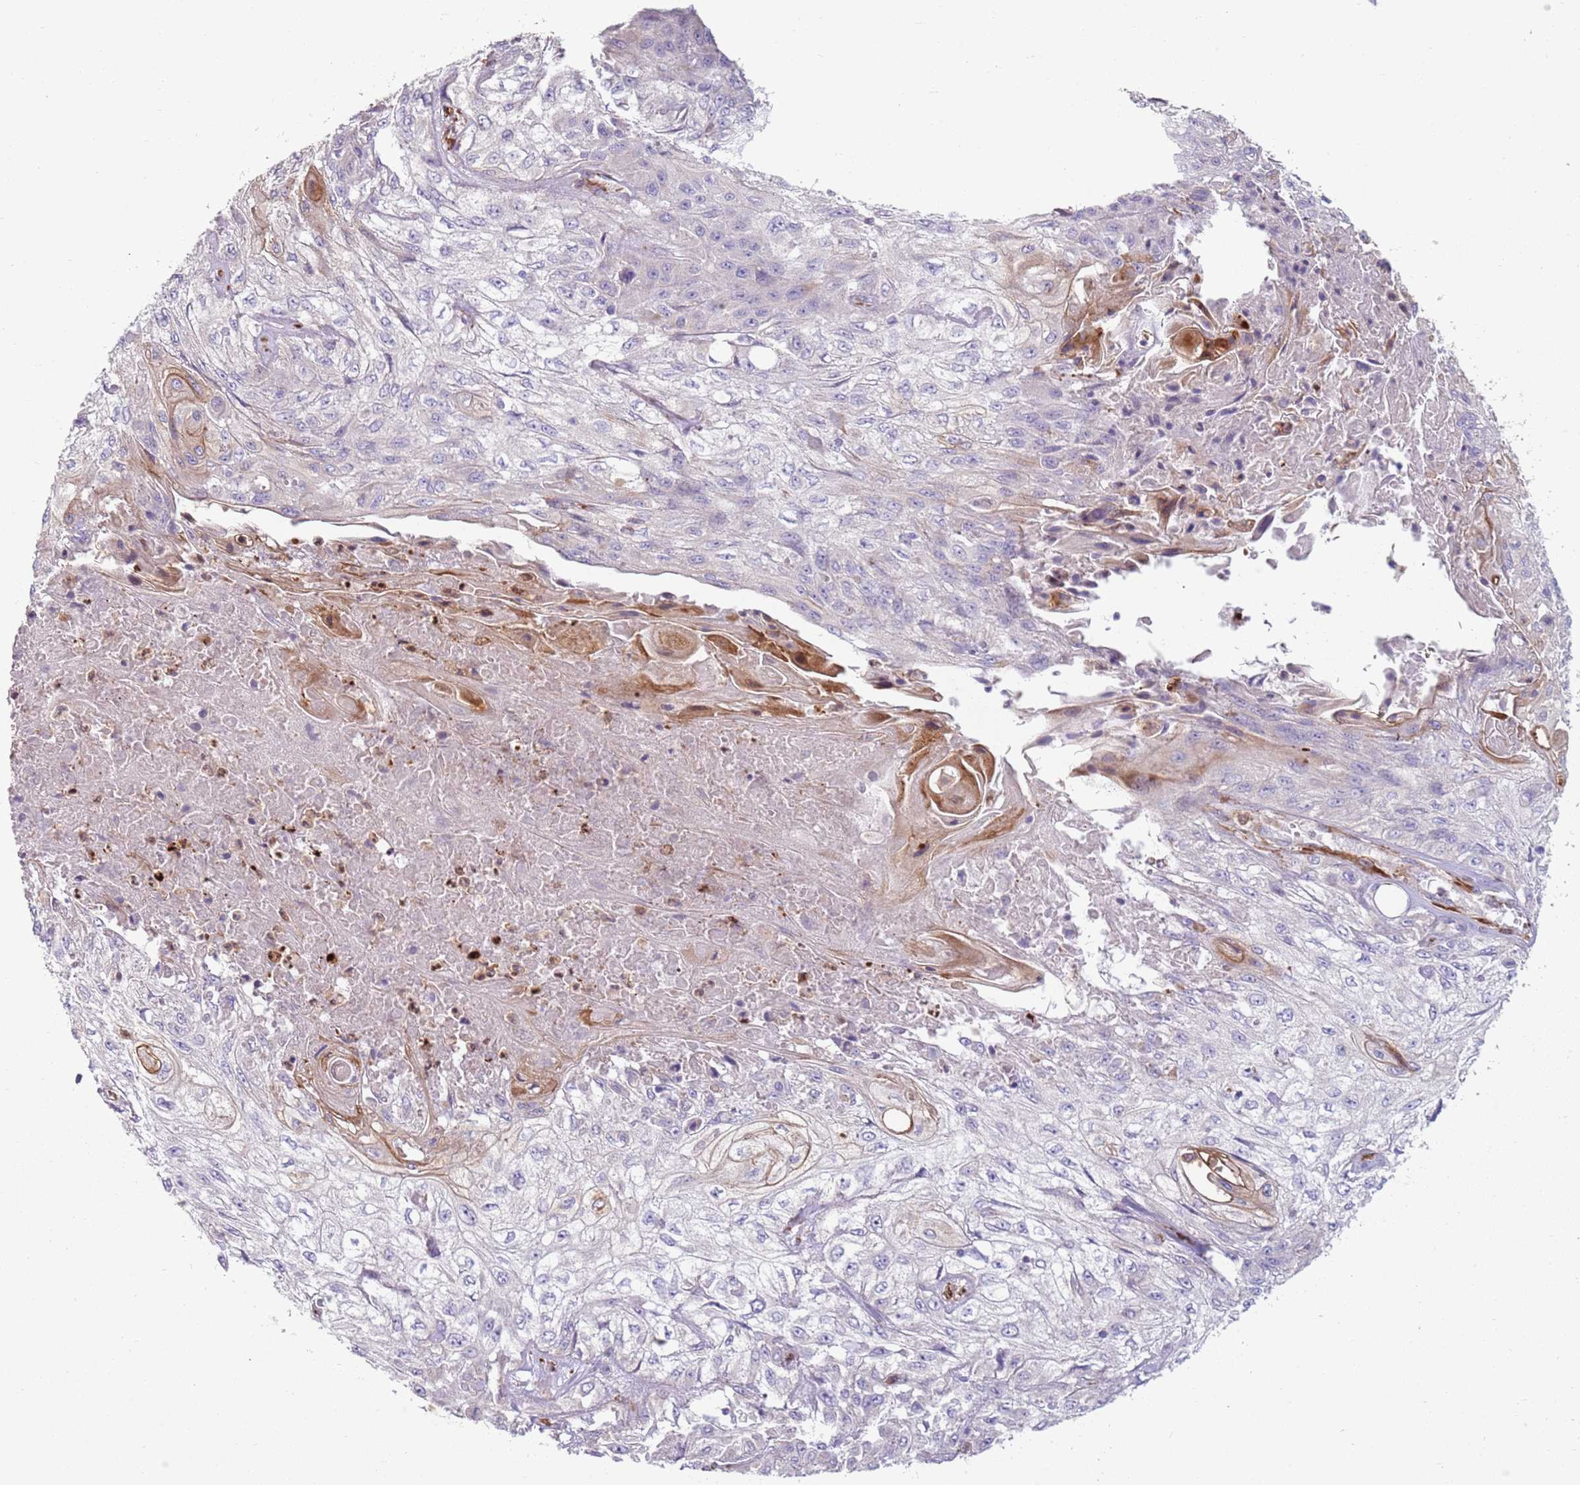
{"staining": {"intensity": "negative", "quantity": "none", "location": "none"}, "tissue": "skin cancer", "cell_type": "Tumor cells", "image_type": "cancer", "snomed": [{"axis": "morphology", "description": "Squamous cell carcinoma, NOS"}, {"axis": "morphology", "description": "Squamous cell carcinoma, metastatic, NOS"}, {"axis": "topography", "description": "Skin"}, {"axis": "topography", "description": "Lymph node"}], "caption": "Immunohistochemistry of human metastatic squamous cell carcinoma (skin) reveals no staining in tumor cells.", "gene": "PHLPP2", "patient": {"sex": "male", "age": 75}}